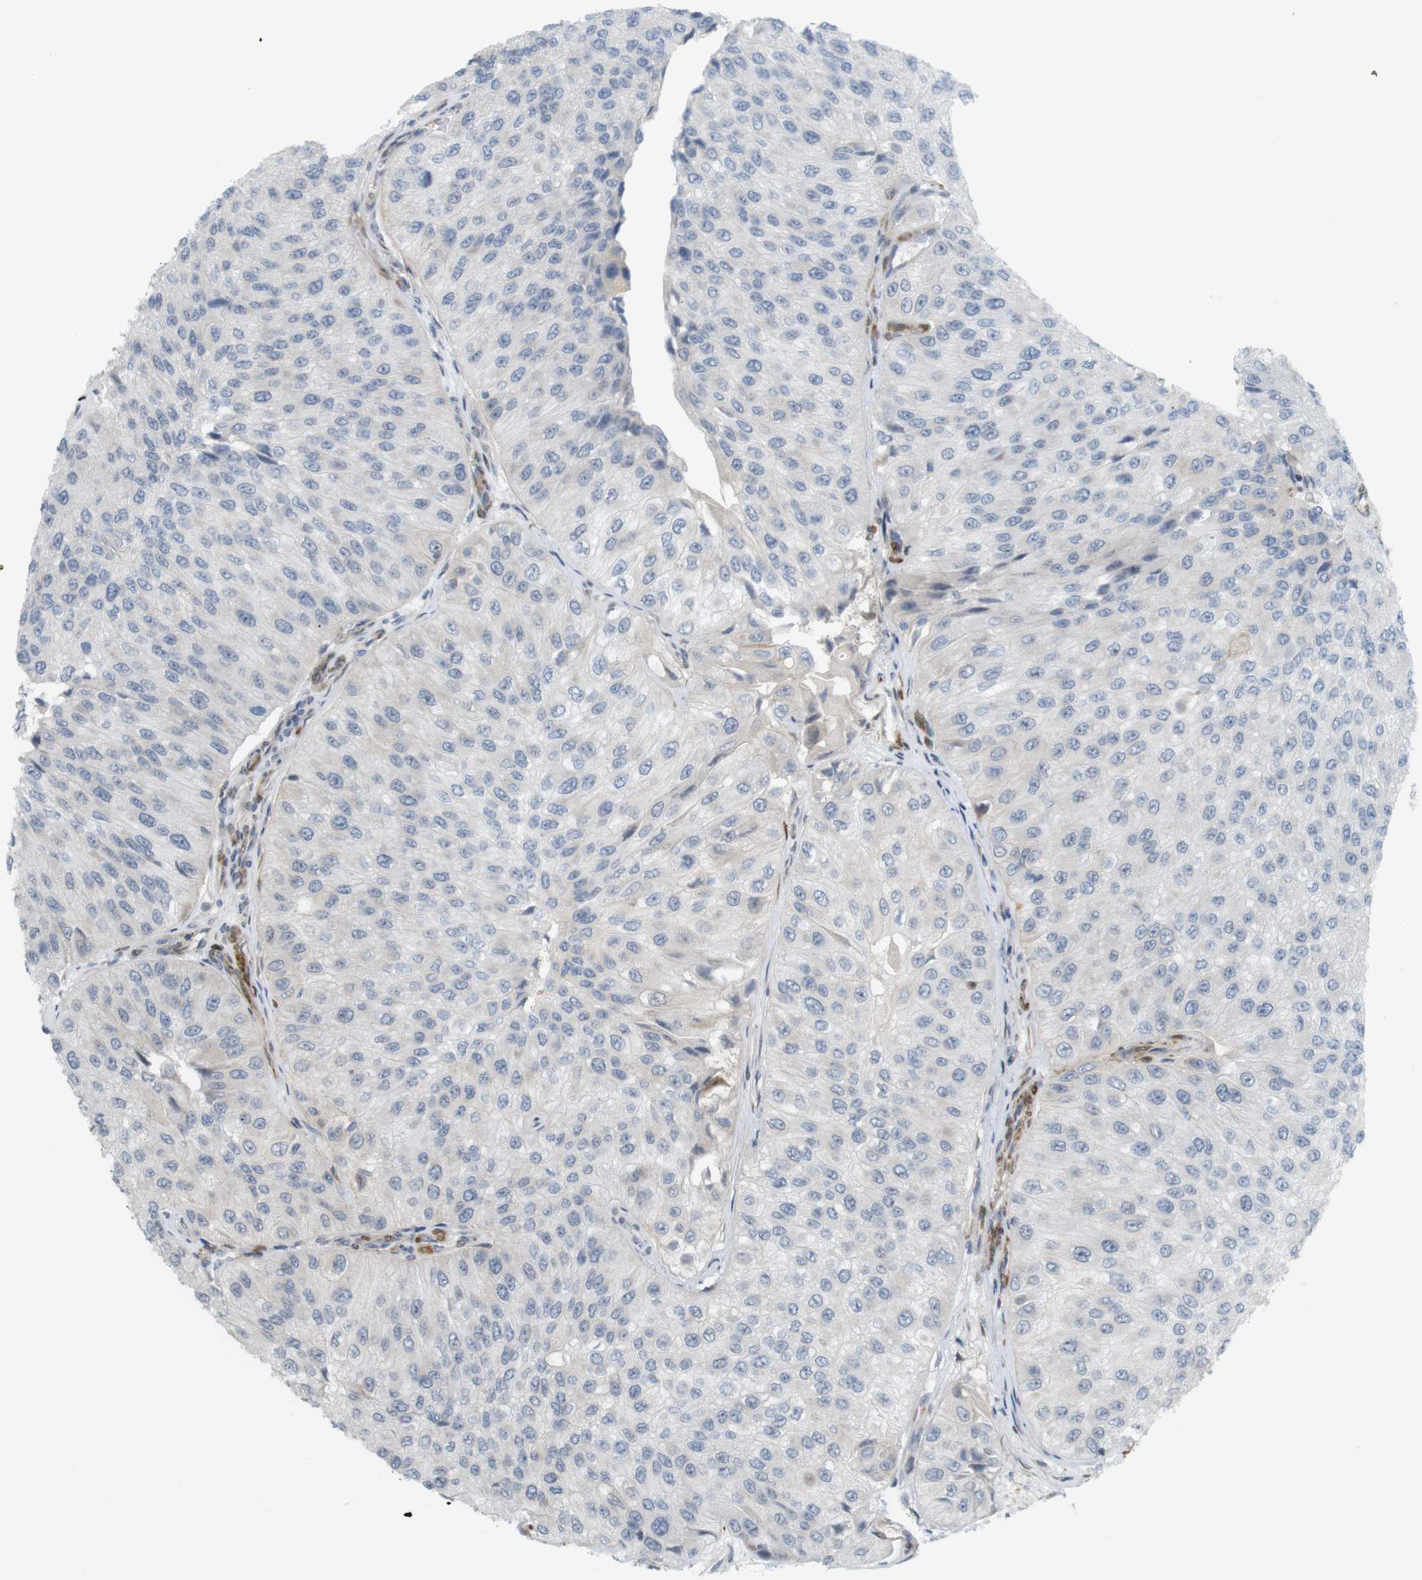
{"staining": {"intensity": "negative", "quantity": "none", "location": "none"}, "tissue": "urothelial cancer", "cell_type": "Tumor cells", "image_type": "cancer", "snomed": [{"axis": "morphology", "description": "Urothelial carcinoma, High grade"}, {"axis": "topography", "description": "Kidney"}, {"axis": "topography", "description": "Urinary bladder"}], "caption": "This is an IHC micrograph of urothelial cancer. There is no expression in tumor cells.", "gene": "PPP1R14A", "patient": {"sex": "male", "age": 77}}